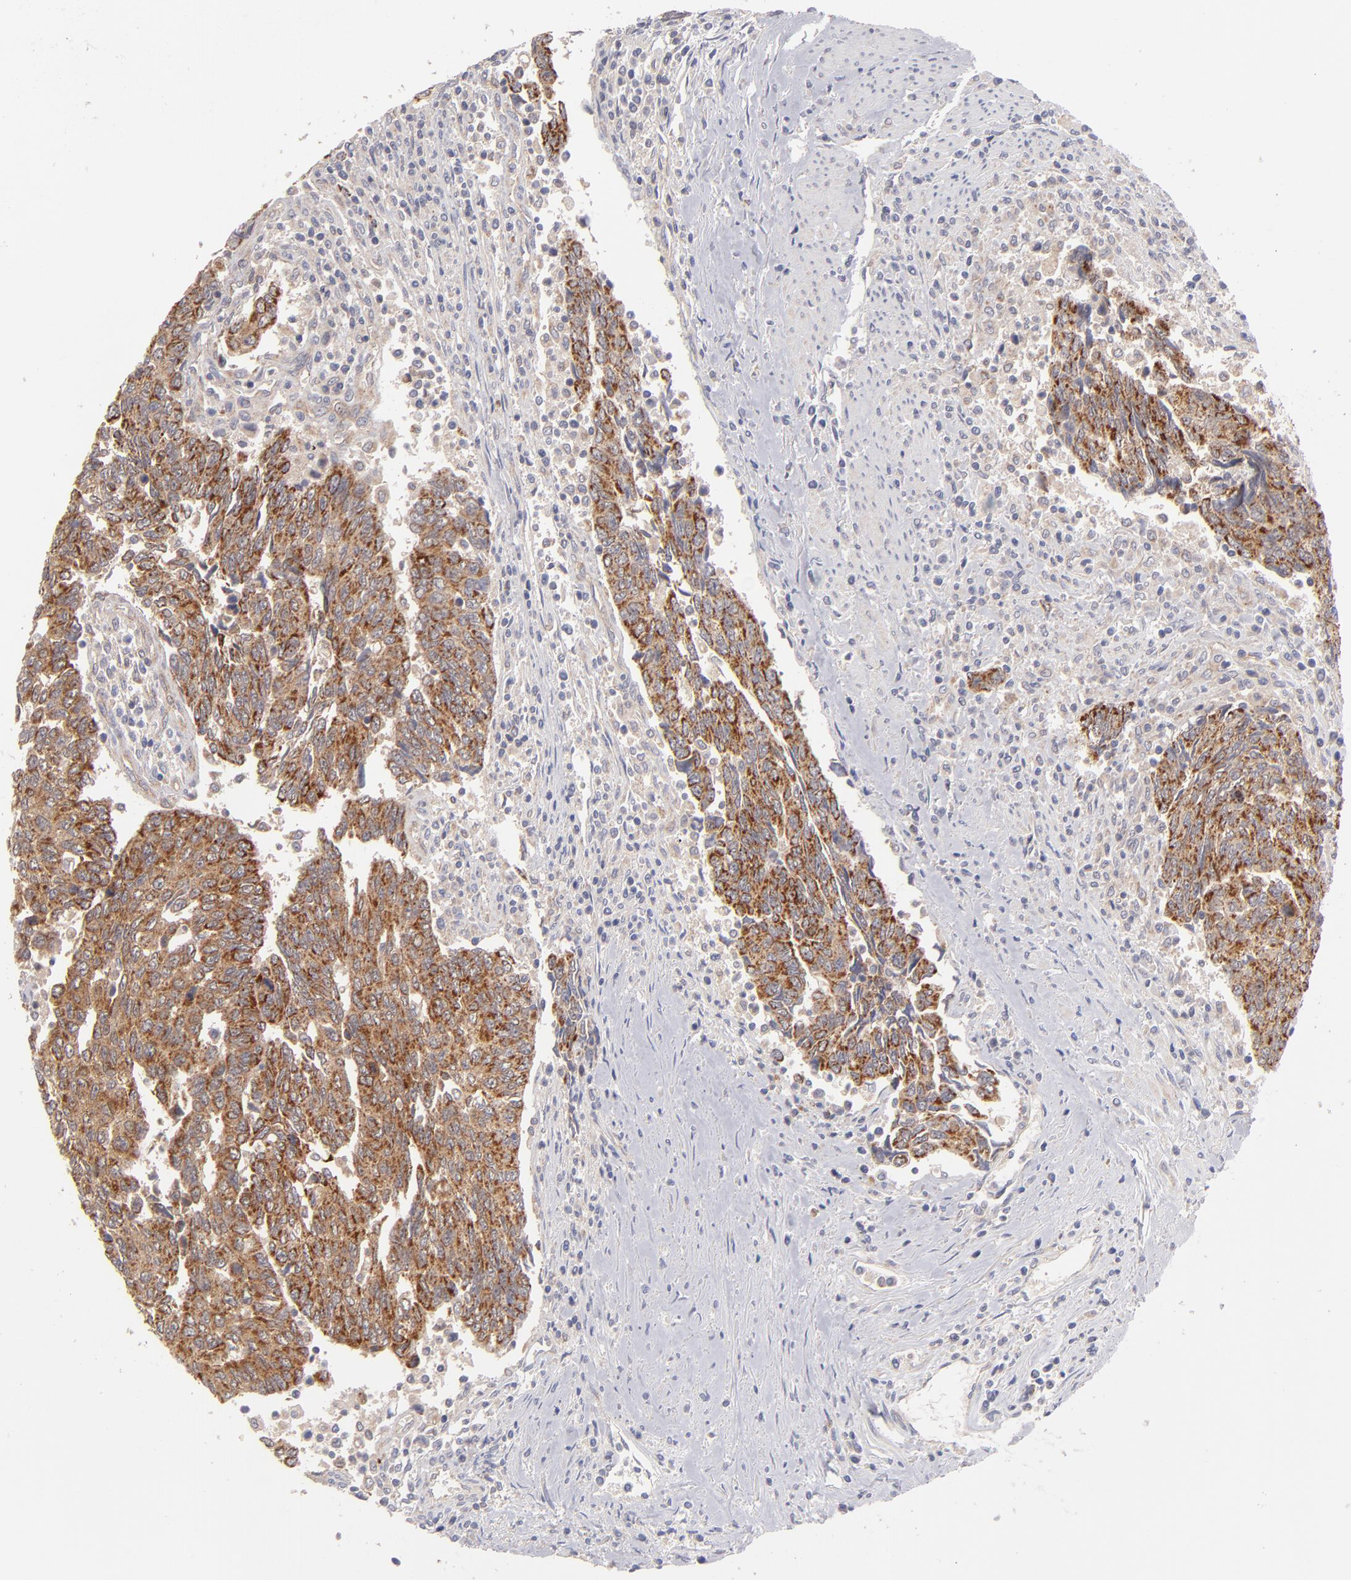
{"staining": {"intensity": "strong", "quantity": ">75%", "location": "cytoplasmic/membranous"}, "tissue": "urothelial cancer", "cell_type": "Tumor cells", "image_type": "cancer", "snomed": [{"axis": "morphology", "description": "Urothelial carcinoma, High grade"}, {"axis": "topography", "description": "Urinary bladder"}], "caption": "This photomicrograph exhibits IHC staining of human urothelial cancer, with high strong cytoplasmic/membranous positivity in about >75% of tumor cells.", "gene": "HCCS", "patient": {"sex": "male", "age": 86}}